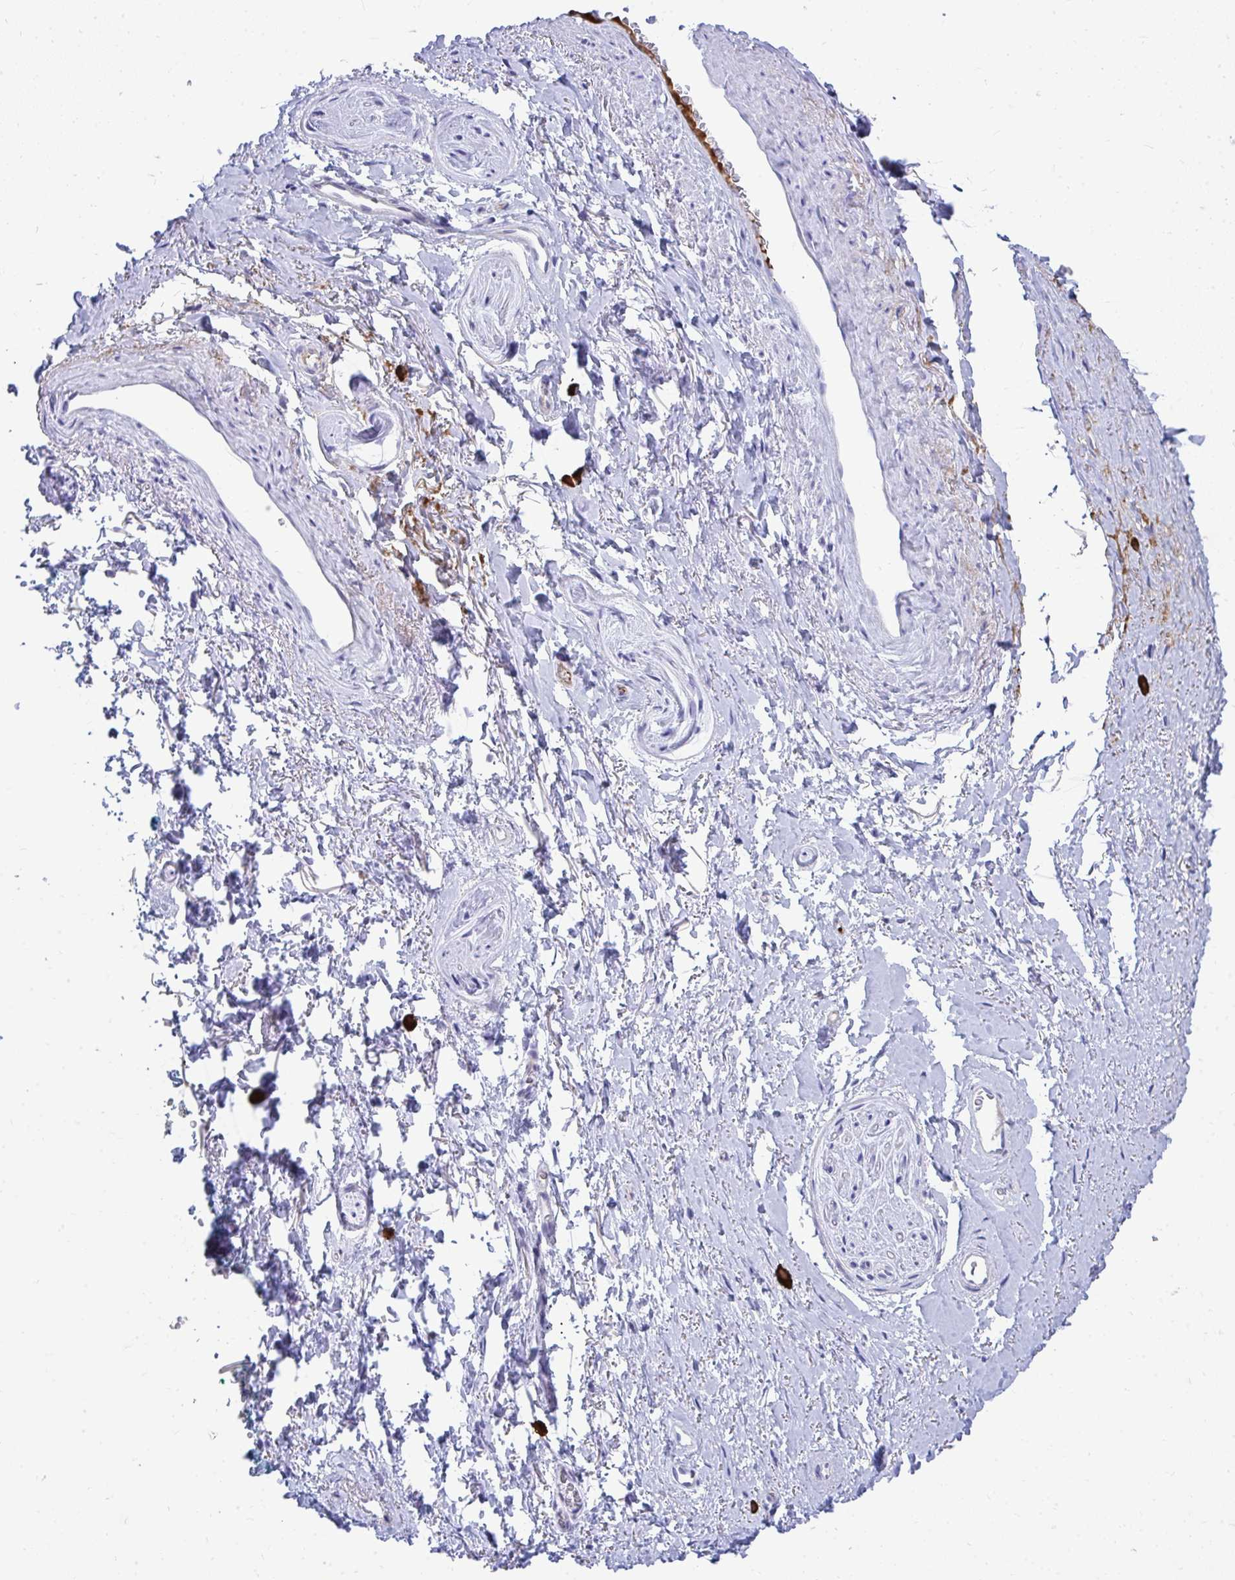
{"staining": {"intensity": "negative", "quantity": "none", "location": "none"}, "tissue": "adipose tissue", "cell_type": "Adipocytes", "image_type": "normal", "snomed": [{"axis": "morphology", "description": "Normal tissue, NOS"}, {"axis": "topography", "description": "Vulva"}, {"axis": "topography", "description": "Peripheral nerve tissue"}], "caption": "DAB (3,3'-diaminobenzidine) immunohistochemical staining of unremarkable adipose tissue displays no significant expression in adipocytes.", "gene": "TSBP1", "patient": {"sex": "female", "age": 66}}